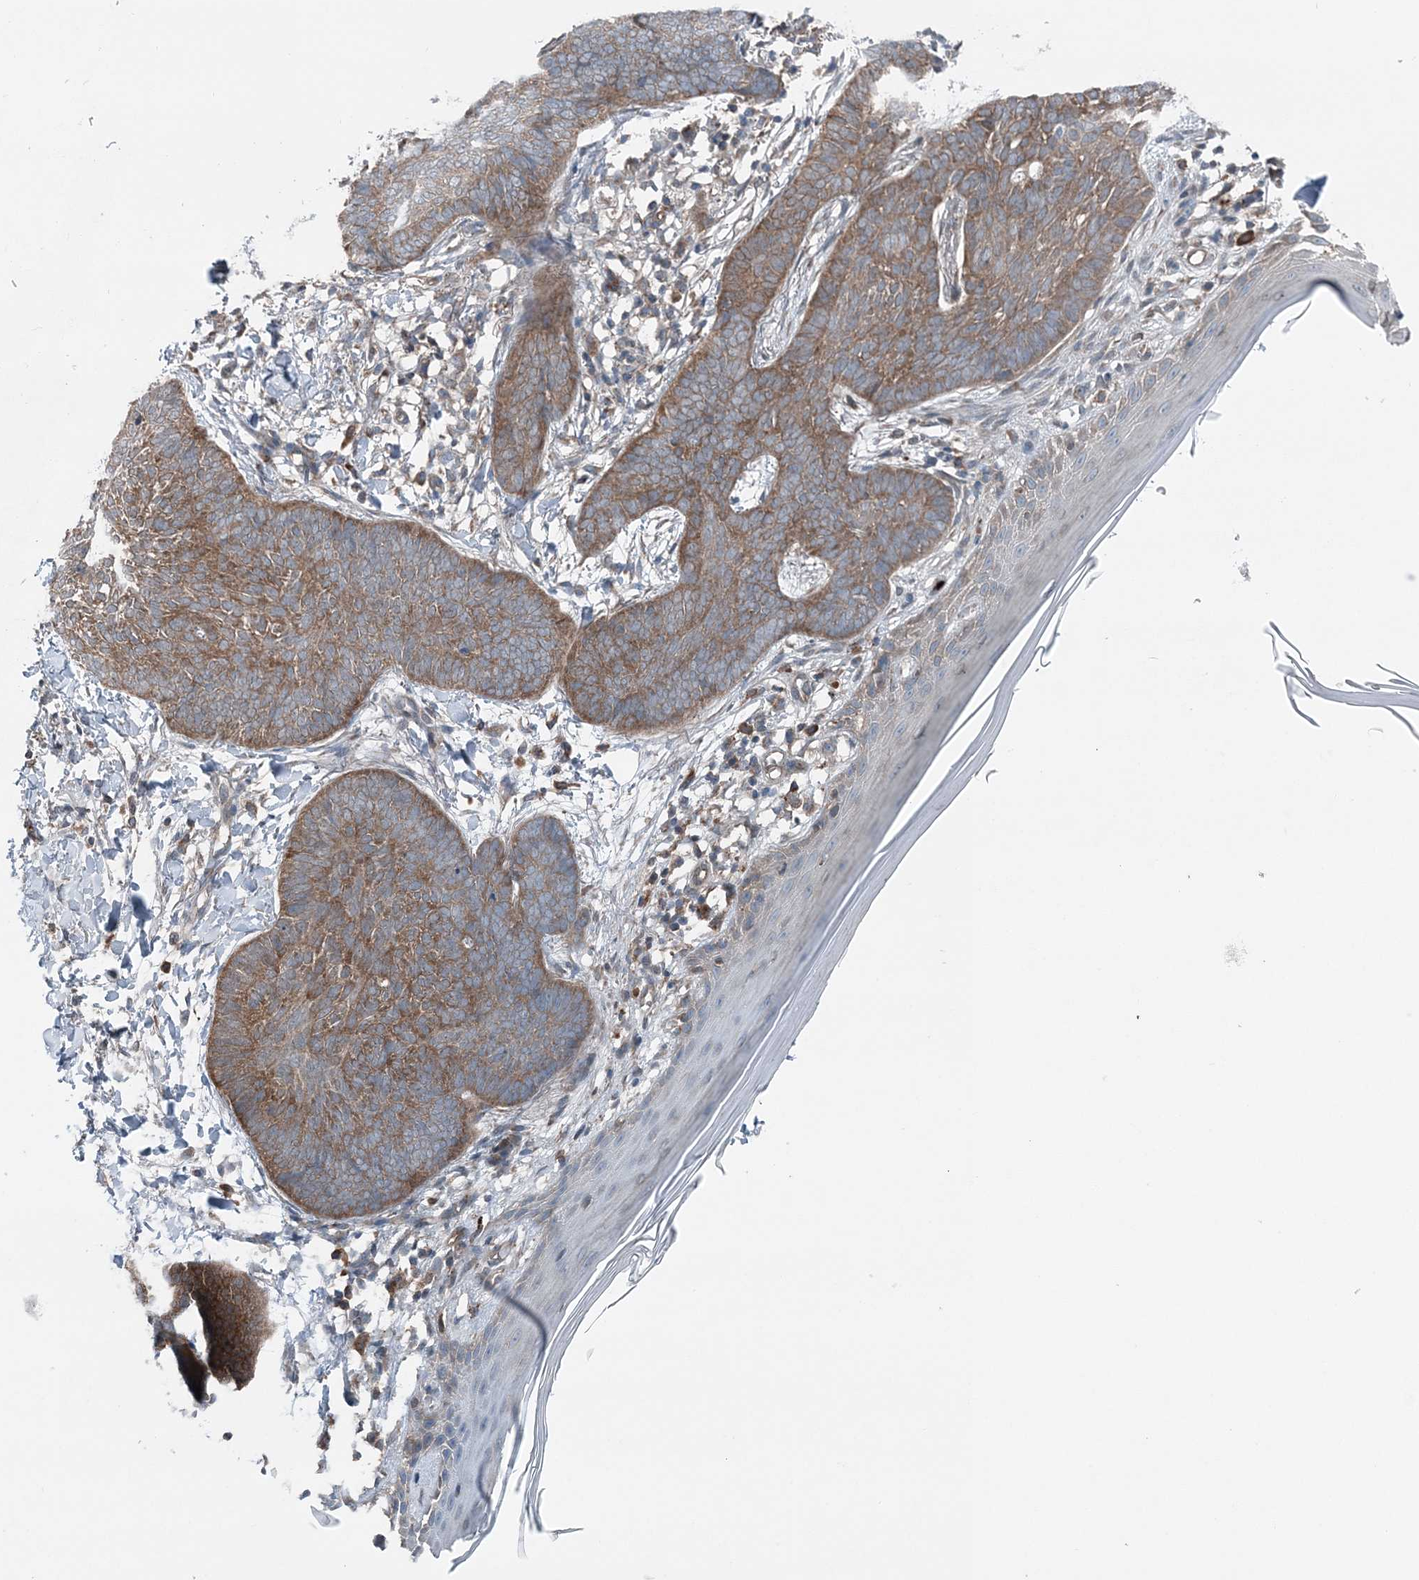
{"staining": {"intensity": "moderate", "quantity": ">75%", "location": "cytoplasmic/membranous"}, "tissue": "skin cancer", "cell_type": "Tumor cells", "image_type": "cancer", "snomed": [{"axis": "morphology", "description": "Normal tissue, NOS"}, {"axis": "morphology", "description": "Basal cell carcinoma"}, {"axis": "topography", "description": "Skin"}], "caption": "This is an image of immunohistochemistry (IHC) staining of skin cancer (basal cell carcinoma), which shows moderate staining in the cytoplasmic/membranous of tumor cells.", "gene": "ASNSD1", "patient": {"sex": "male", "age": 50}}